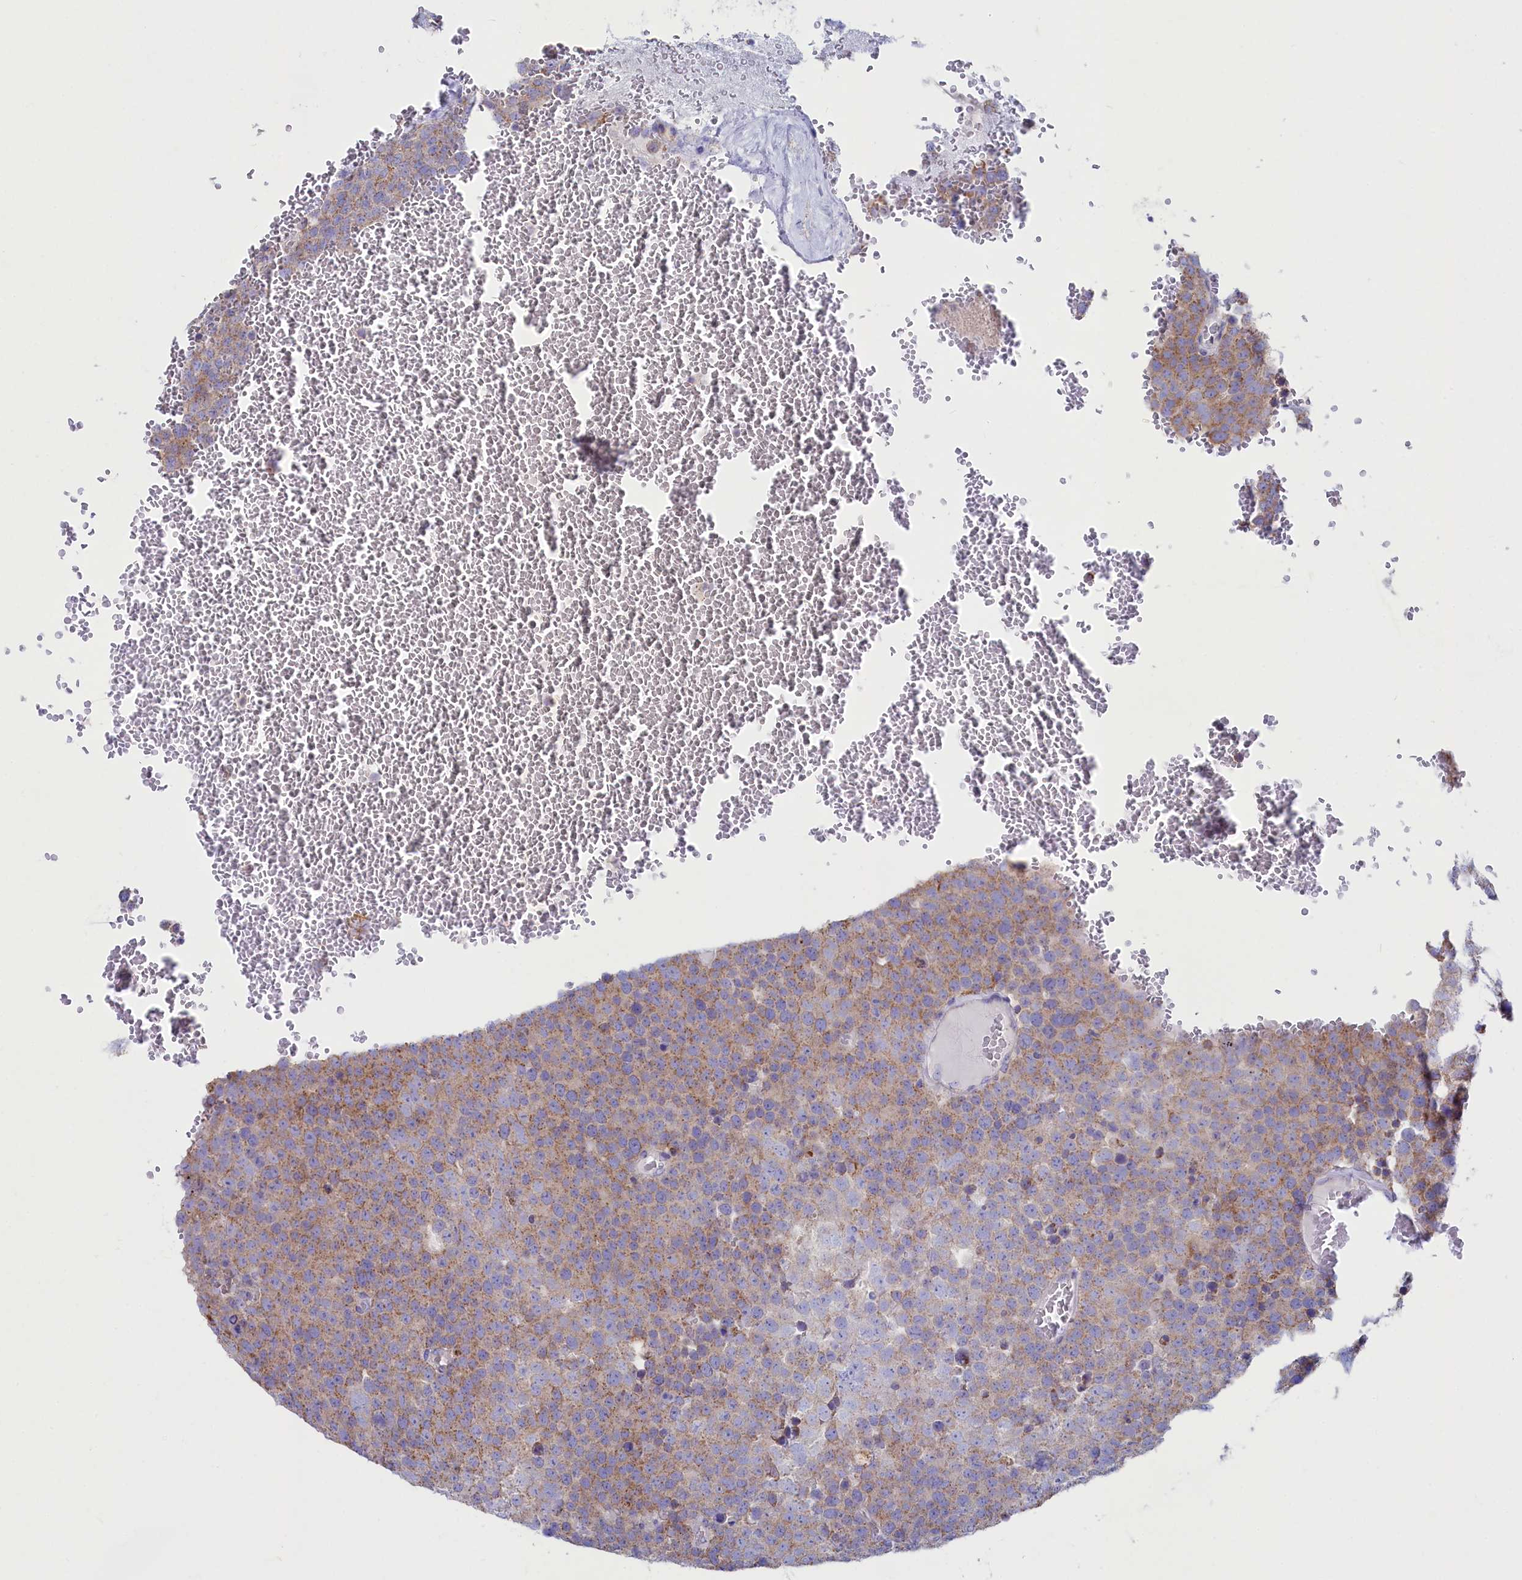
{"staining": {"intensity": "moderate", "quantity": ">75%", "location": "cytoplasmic/membranous"}, "tissue": "testis cancer", "cell_type": "Tumor cells", "image_type": "cancer", "snomed": [{"axis": "morphology", "description": "Seminoma, NOS"}, {"axis": "topography", "description": "Testis"}], "caption": "Immunohistochemical staining of seminoma (testis) demonstrates medium levels of moderate cytoplasmic/membranous protein expression in about >75% of tumor cells. The staining is performed using DAB brown chromogen to label protein expression. The nuclei are counter-stained blue using hematoxylin.", "gene": "VPS26B", "patient": {"sex": "male", "age": 71}}